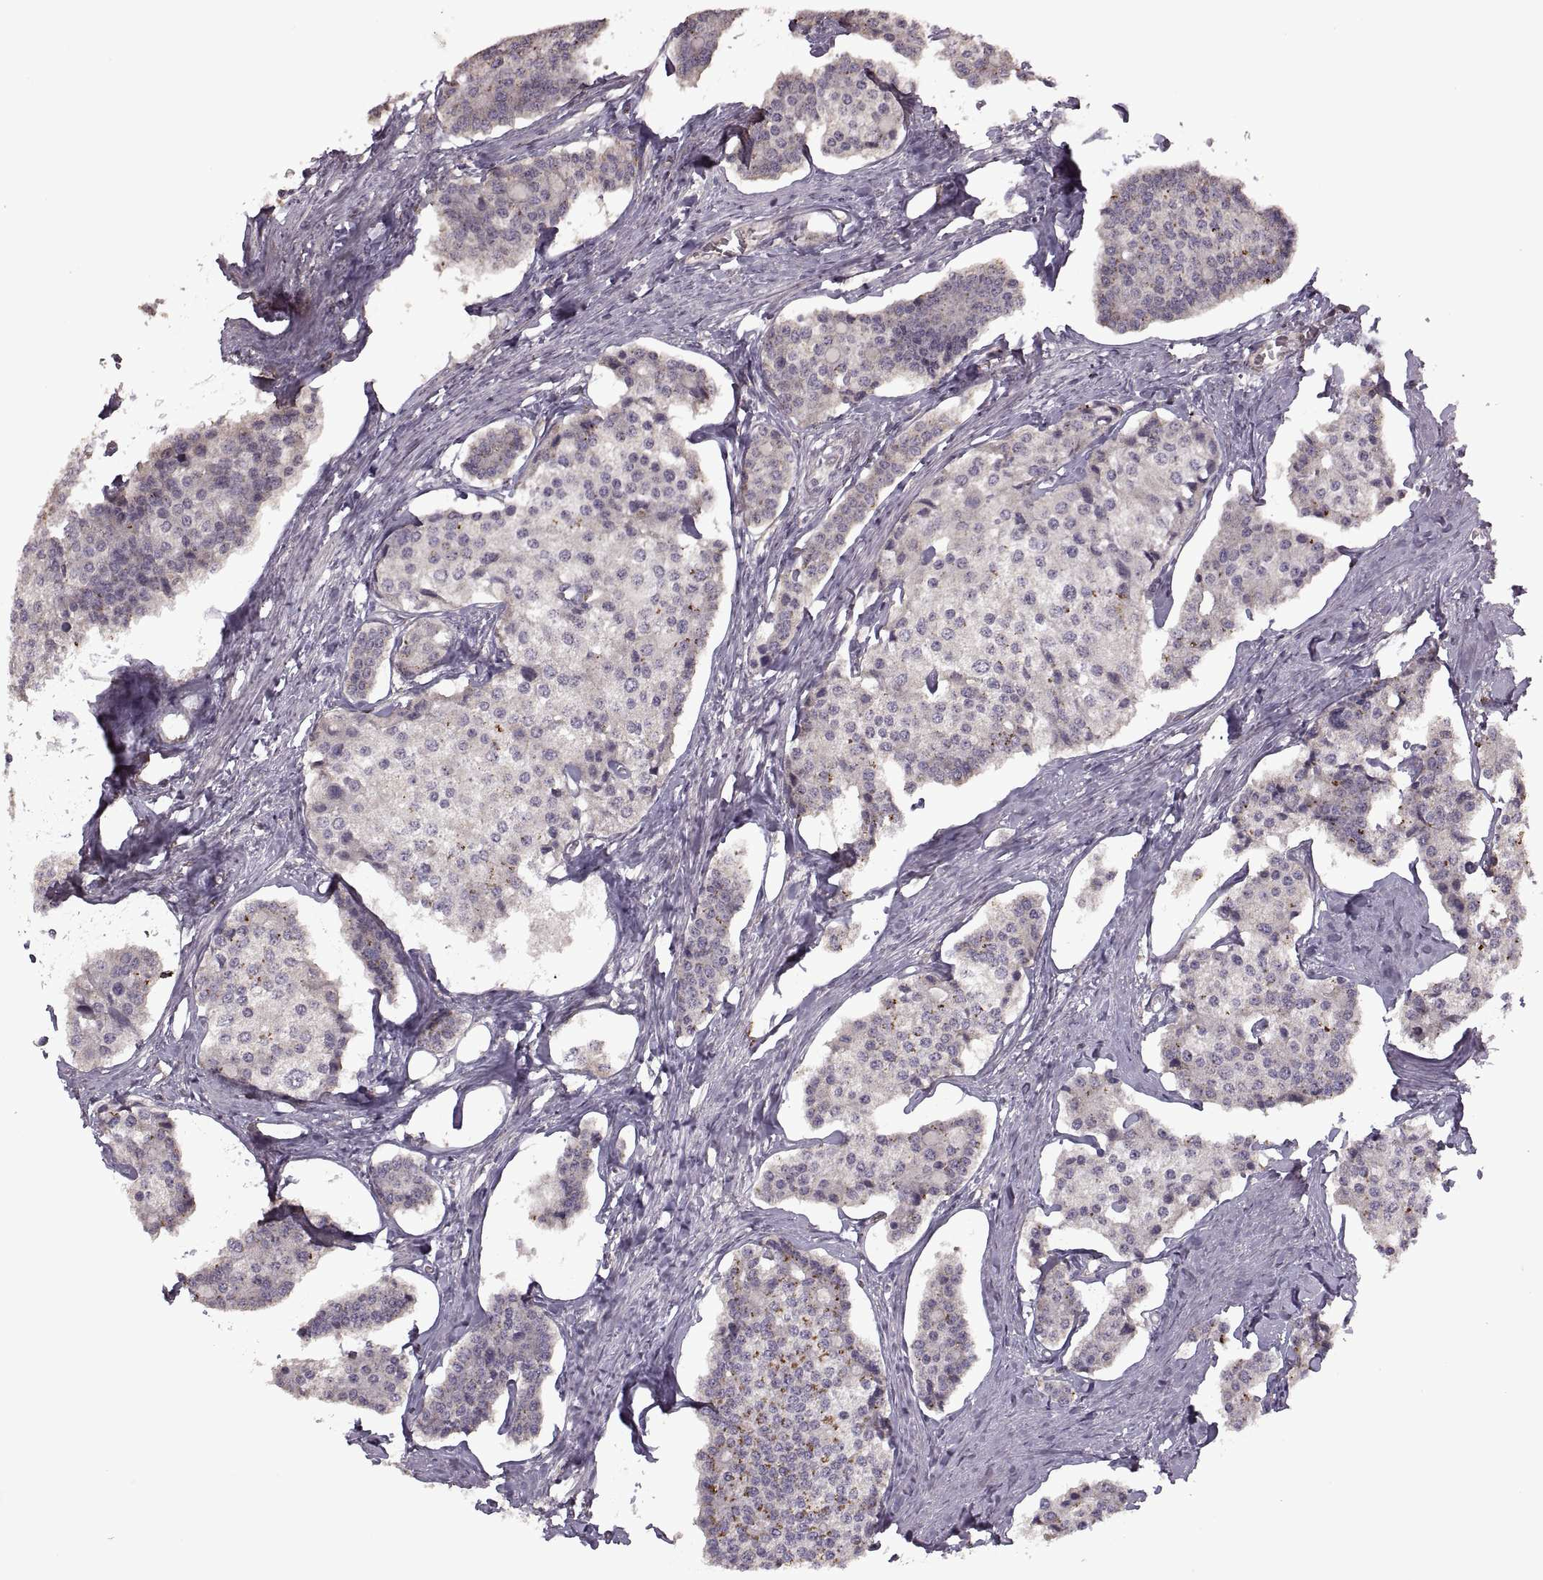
{"staining": {"intensity": "negative", "quantity": "none", "location": "none"}, "tissue": "carcinoid", "cell_type": "Tumor cells", "image_type": "cancer", "snomed": [{"axis": "morphology", "description": "Carcinoid, malignant, NOS"}, {"axis": "topography", "description": "Small intestine"}], "caption": "This is an immunohistochemistry (IHC) histopathology image of carcinoid (malignant). There is no expression in tumor cells.", "gene": "PIERCE1", "patient": {"sex": "female", "age": 65}}